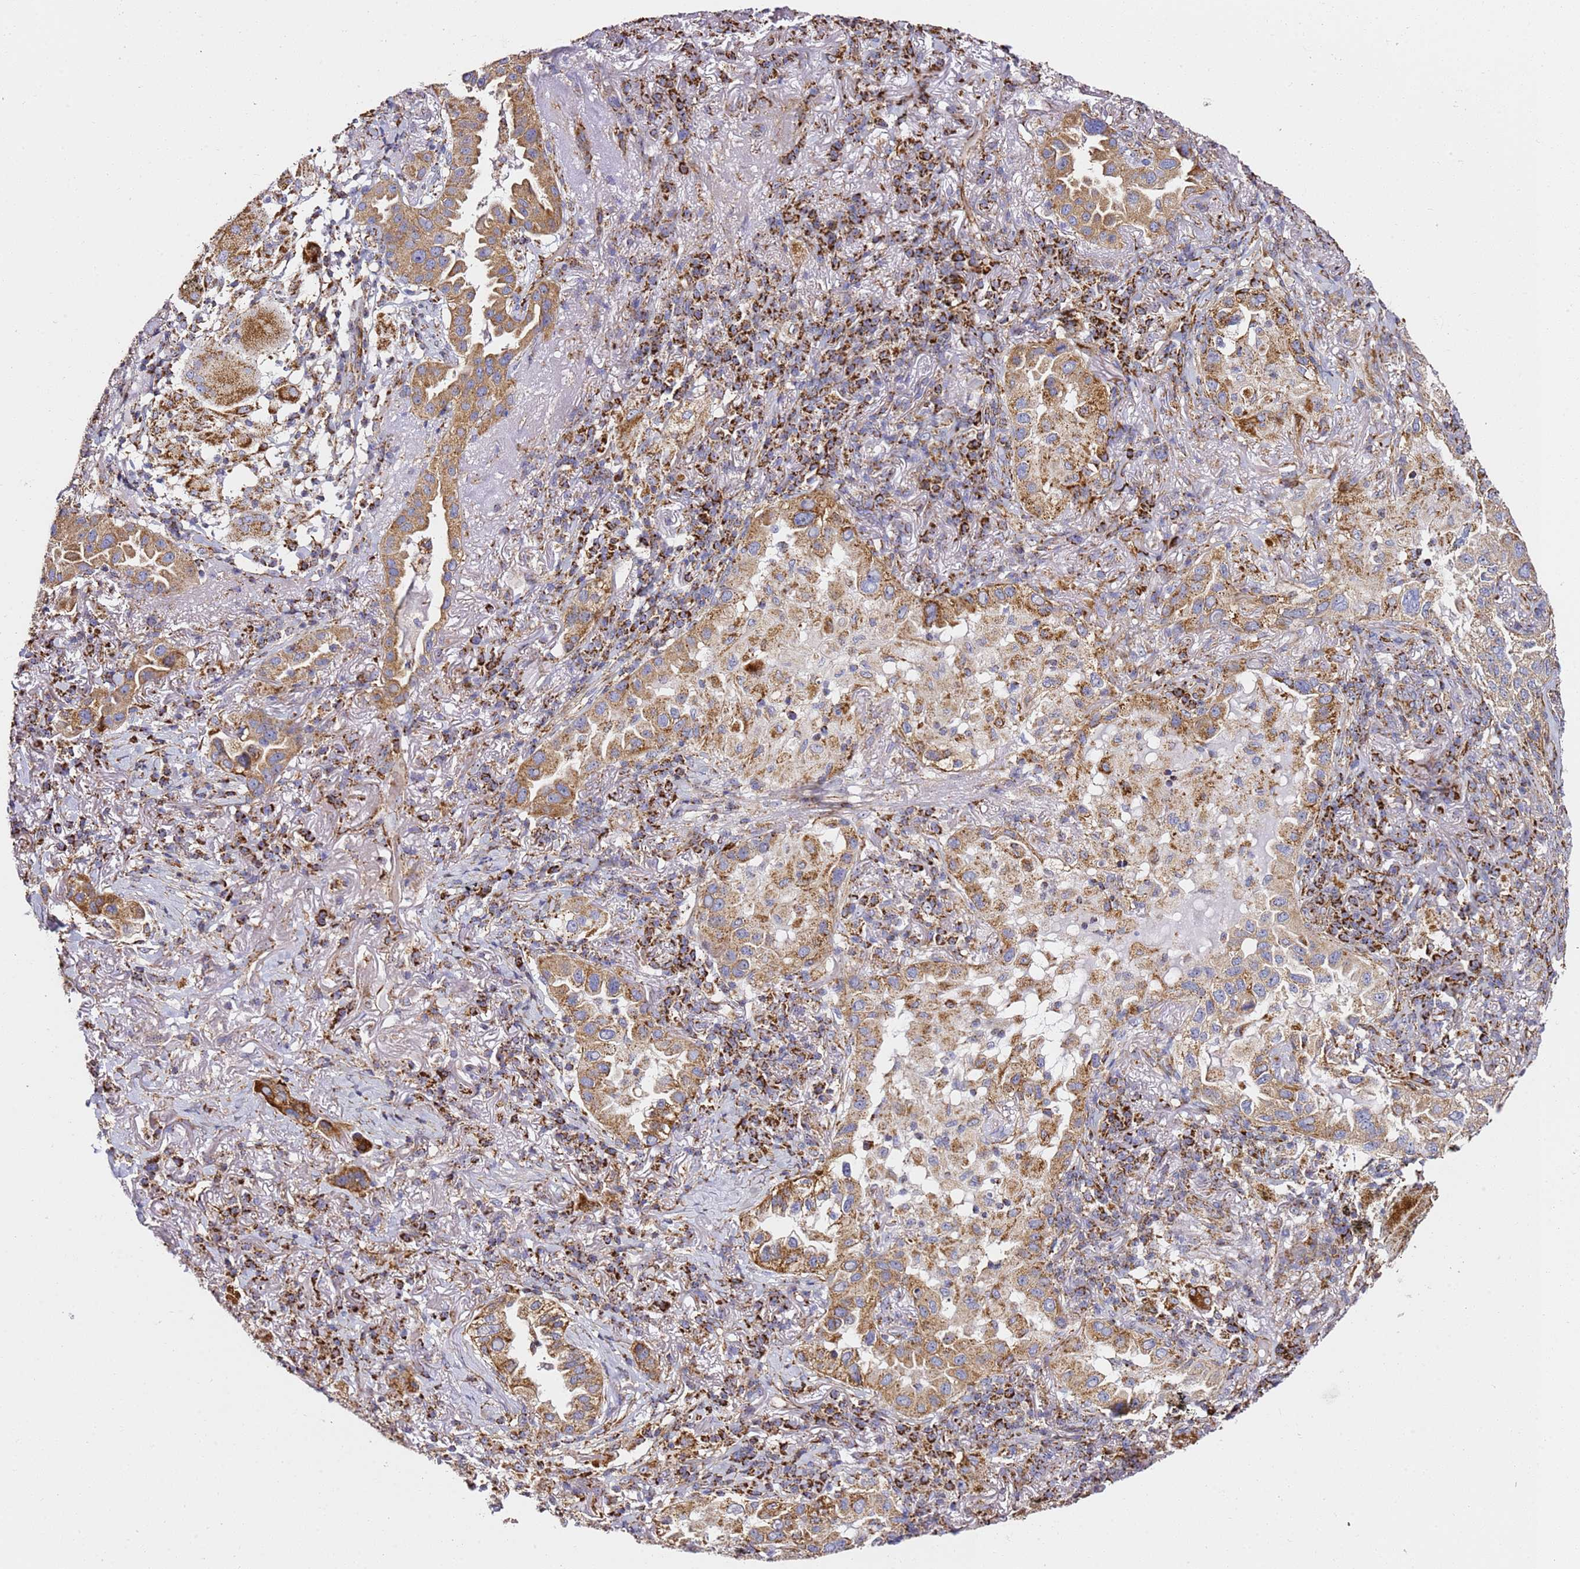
{"staining": {"intensity": "moderate", "quantity": ">75%", "location": "cytoplasmic/membranous"}, "tissue": "lung cancer", "cell_type": "Tumor cells", "image_type": "cancer", "snomed": [{"axis": "morphology", "description": "Adenocarcinoma, NOS"}, {"axis": "topography", "description": "Lung"}], "caption": "Immunohistochemical staining of human lung cancer shows medium levels of moderate cytoplasmic/membranous protein staining in approximately >75% of tumor cells.", "gene": "NDUFA3", "patient": {"sex": "female", "age": 69}}